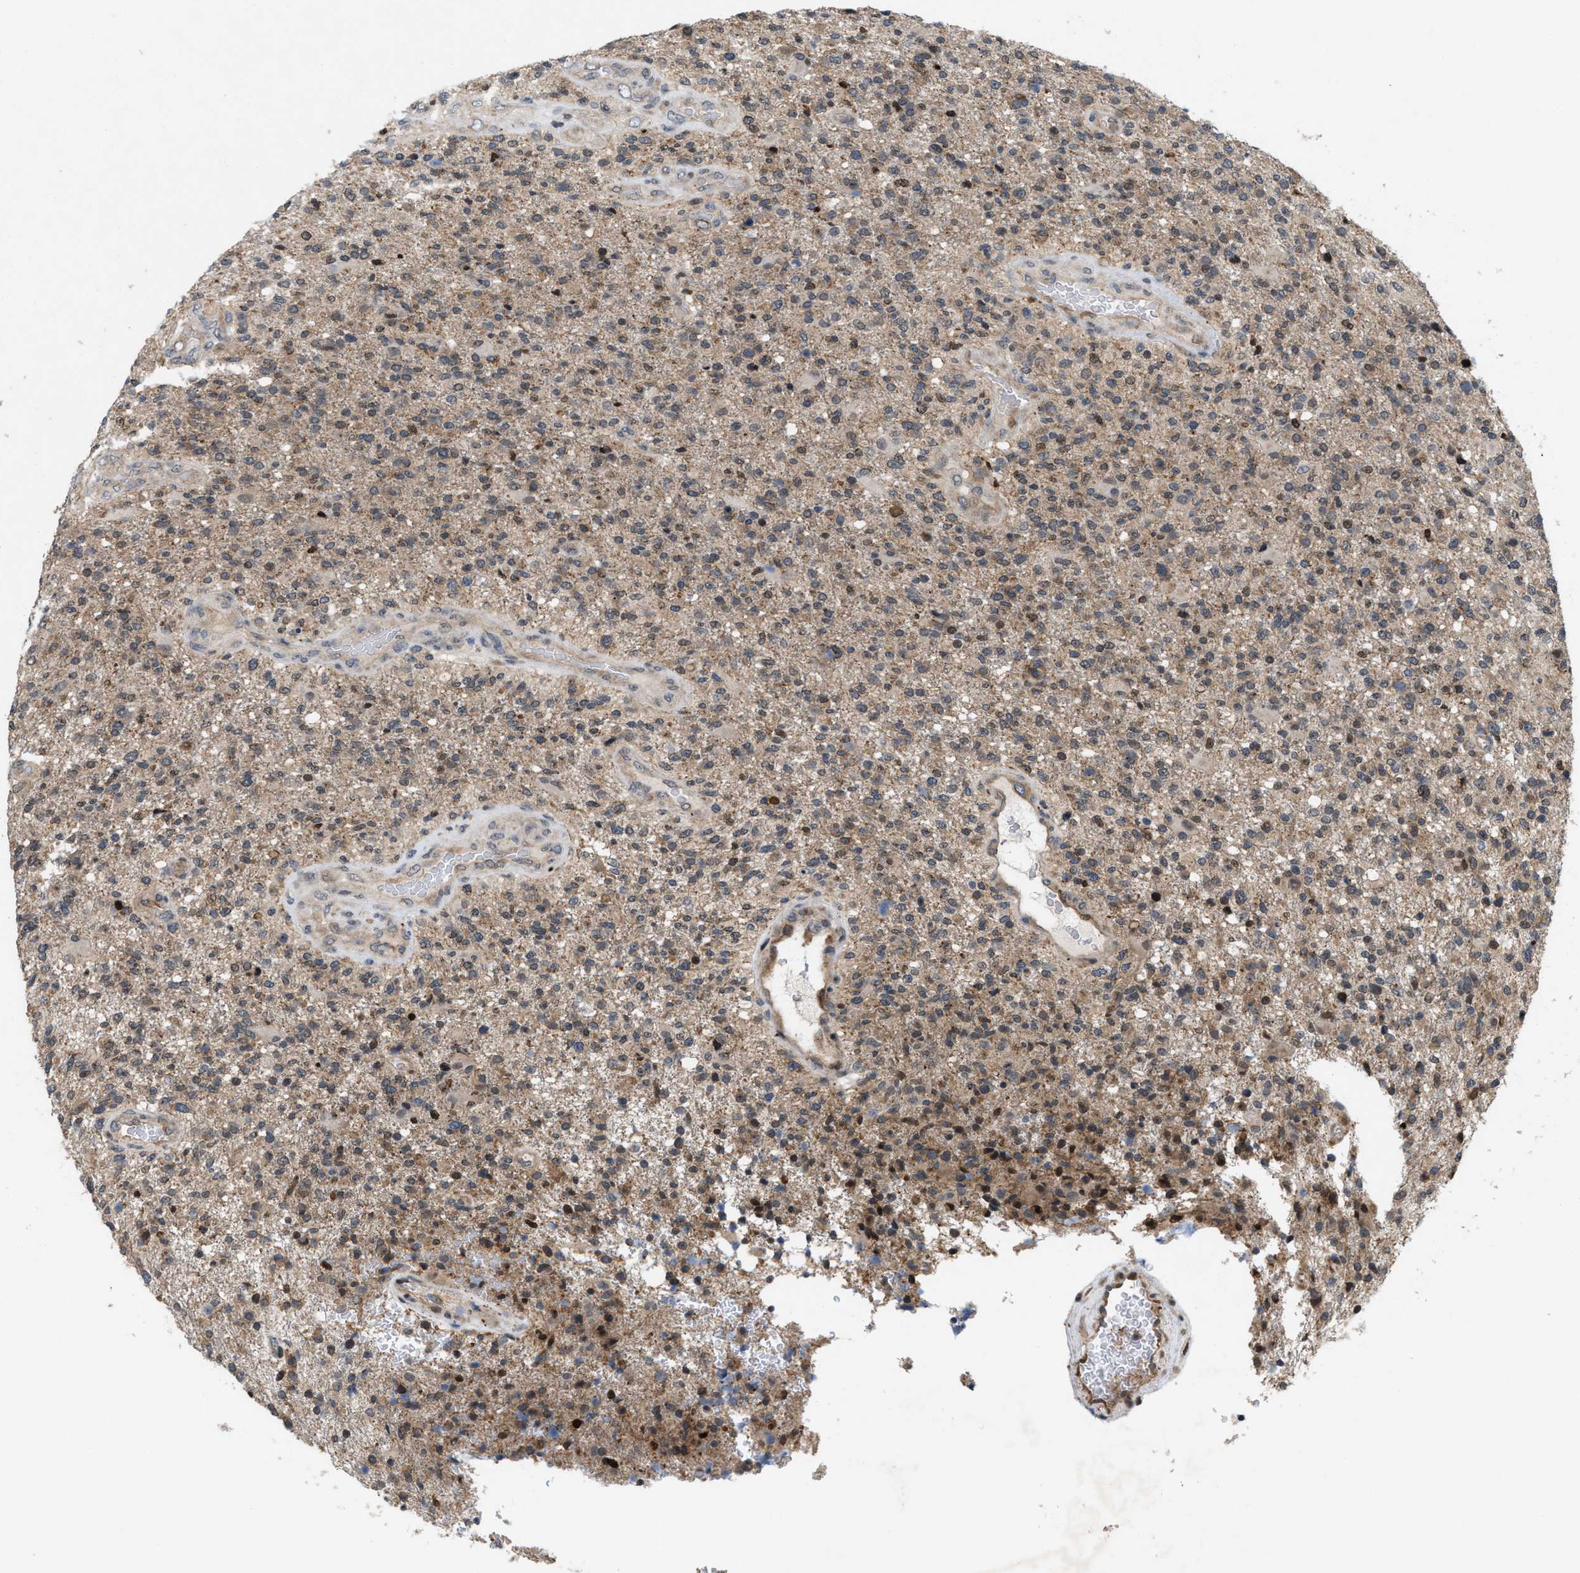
{"staining": {"intensity": "weak", "quantity": "<25%", "location": "cytoplasmic/membranous"}, "tissue": "glioma", "cell_type": "Tumor cells", "image_type": "cancer", "snomed": [{"axis": "morphology", "description": "Glioma, malignant, High grade"}, {"axis": "topography", "description": "Brain"}], "caption": "DAB (3,3'-diaminobenzidine) immunohistochemical staining of human glioma shows no significant expression in tumor cells. The staining is performed using DAB (3,3'-diaminobenzidine) brown chromogen with nuclei counter-stained in using hematoxylin.", "gene": "MFSD6", "patient": {"sex": "male", "age": 72}}